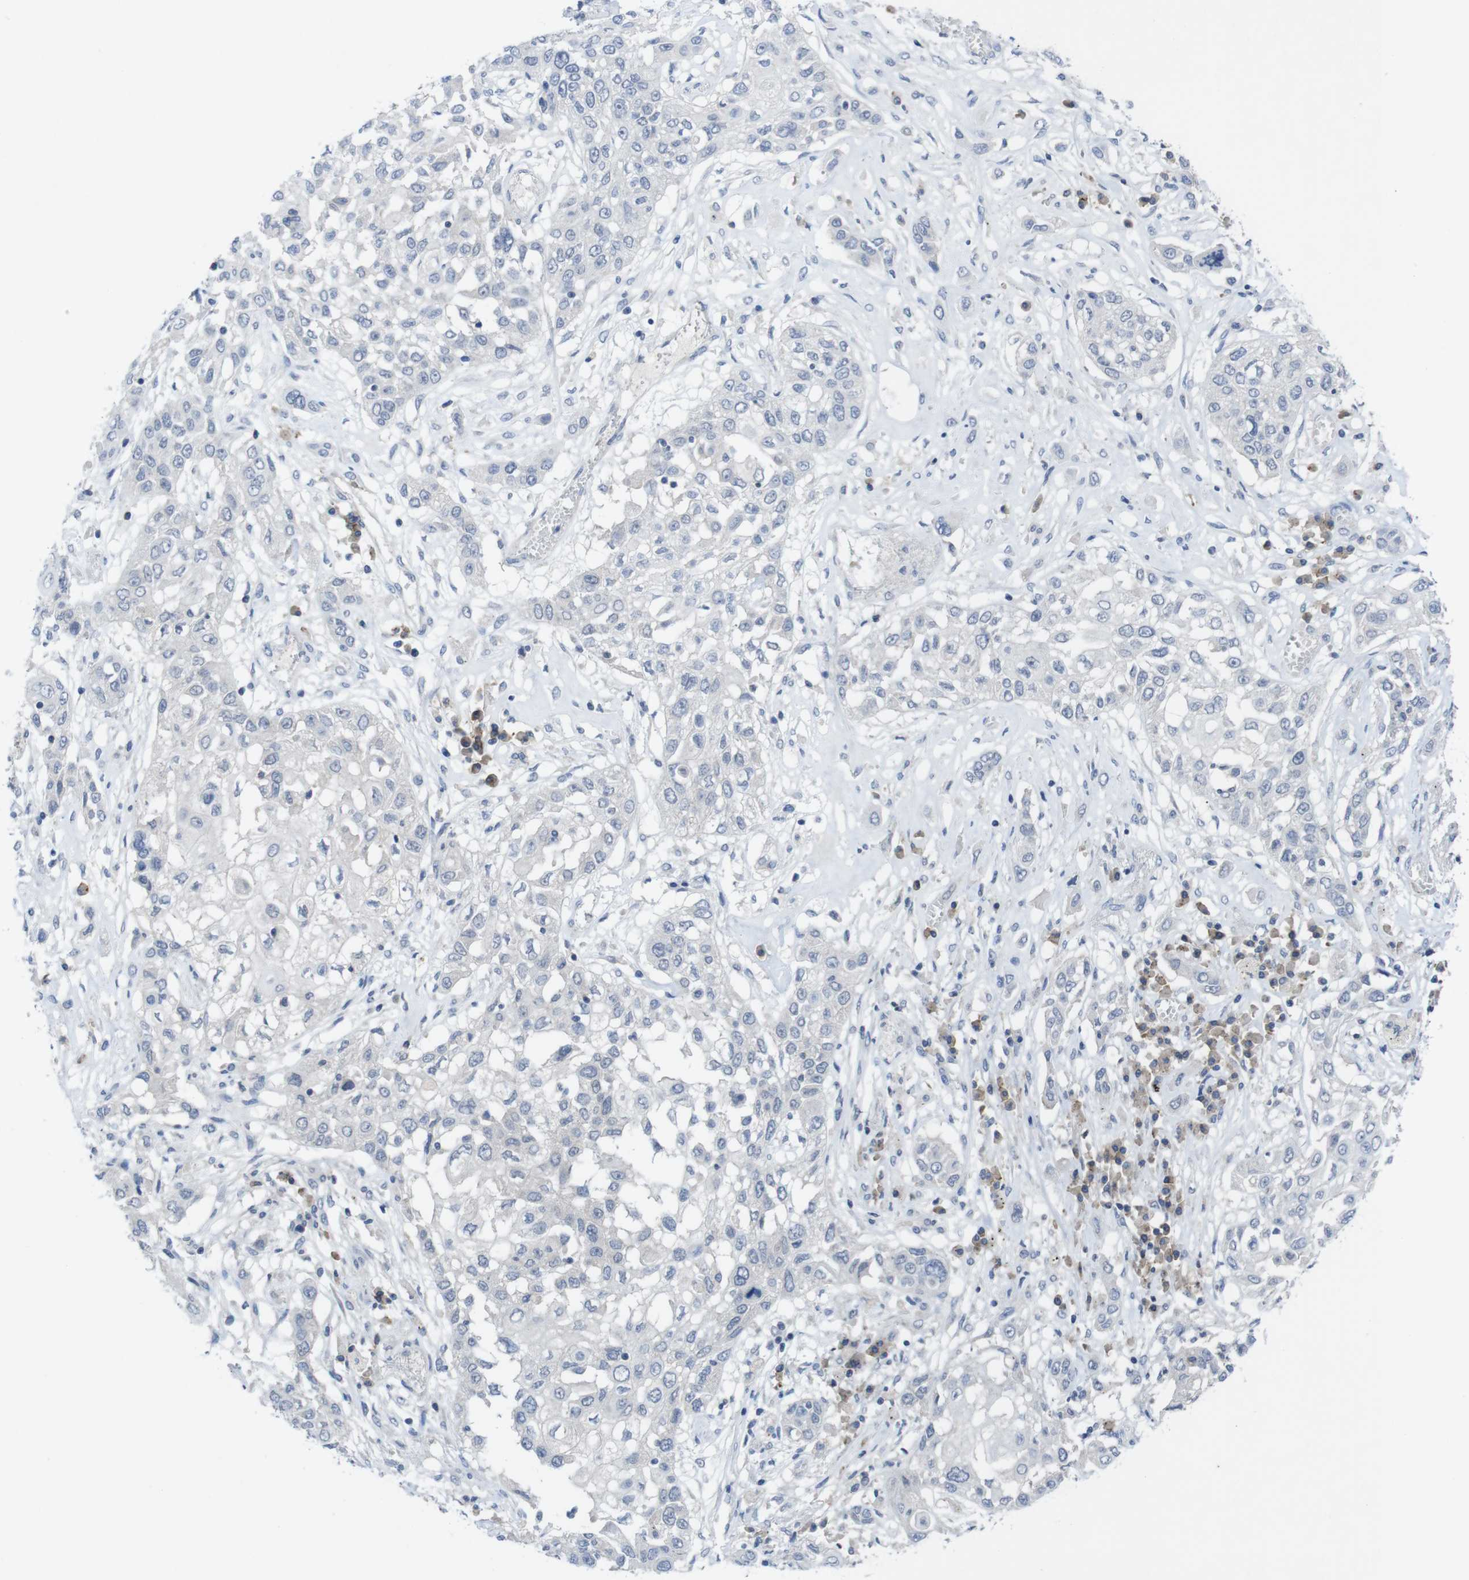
{"staining": {"intensity": "negative", "quantity": "none", "location": "none"}, "tissue": "lung cancer", "cell_type": "Tumor cells", "image_type": "cancer", "snomed": [{"axis": "morphology", "description": "Squamous cell carcinoma, NOS"}, {"axis": "topography", "description": "Lung"}], "caption": "A micrograph of lung cancer stained for a protein reveals no brown staining in tumor cells. Brightfield microscopy of IHC stained with DAB (3,3'-diaminobenzidine) (brown) and hematoxylin (blue), captured at high magnification.", "gene": "SLAMF7", "patient": {"sex": "male", "age": 71}}